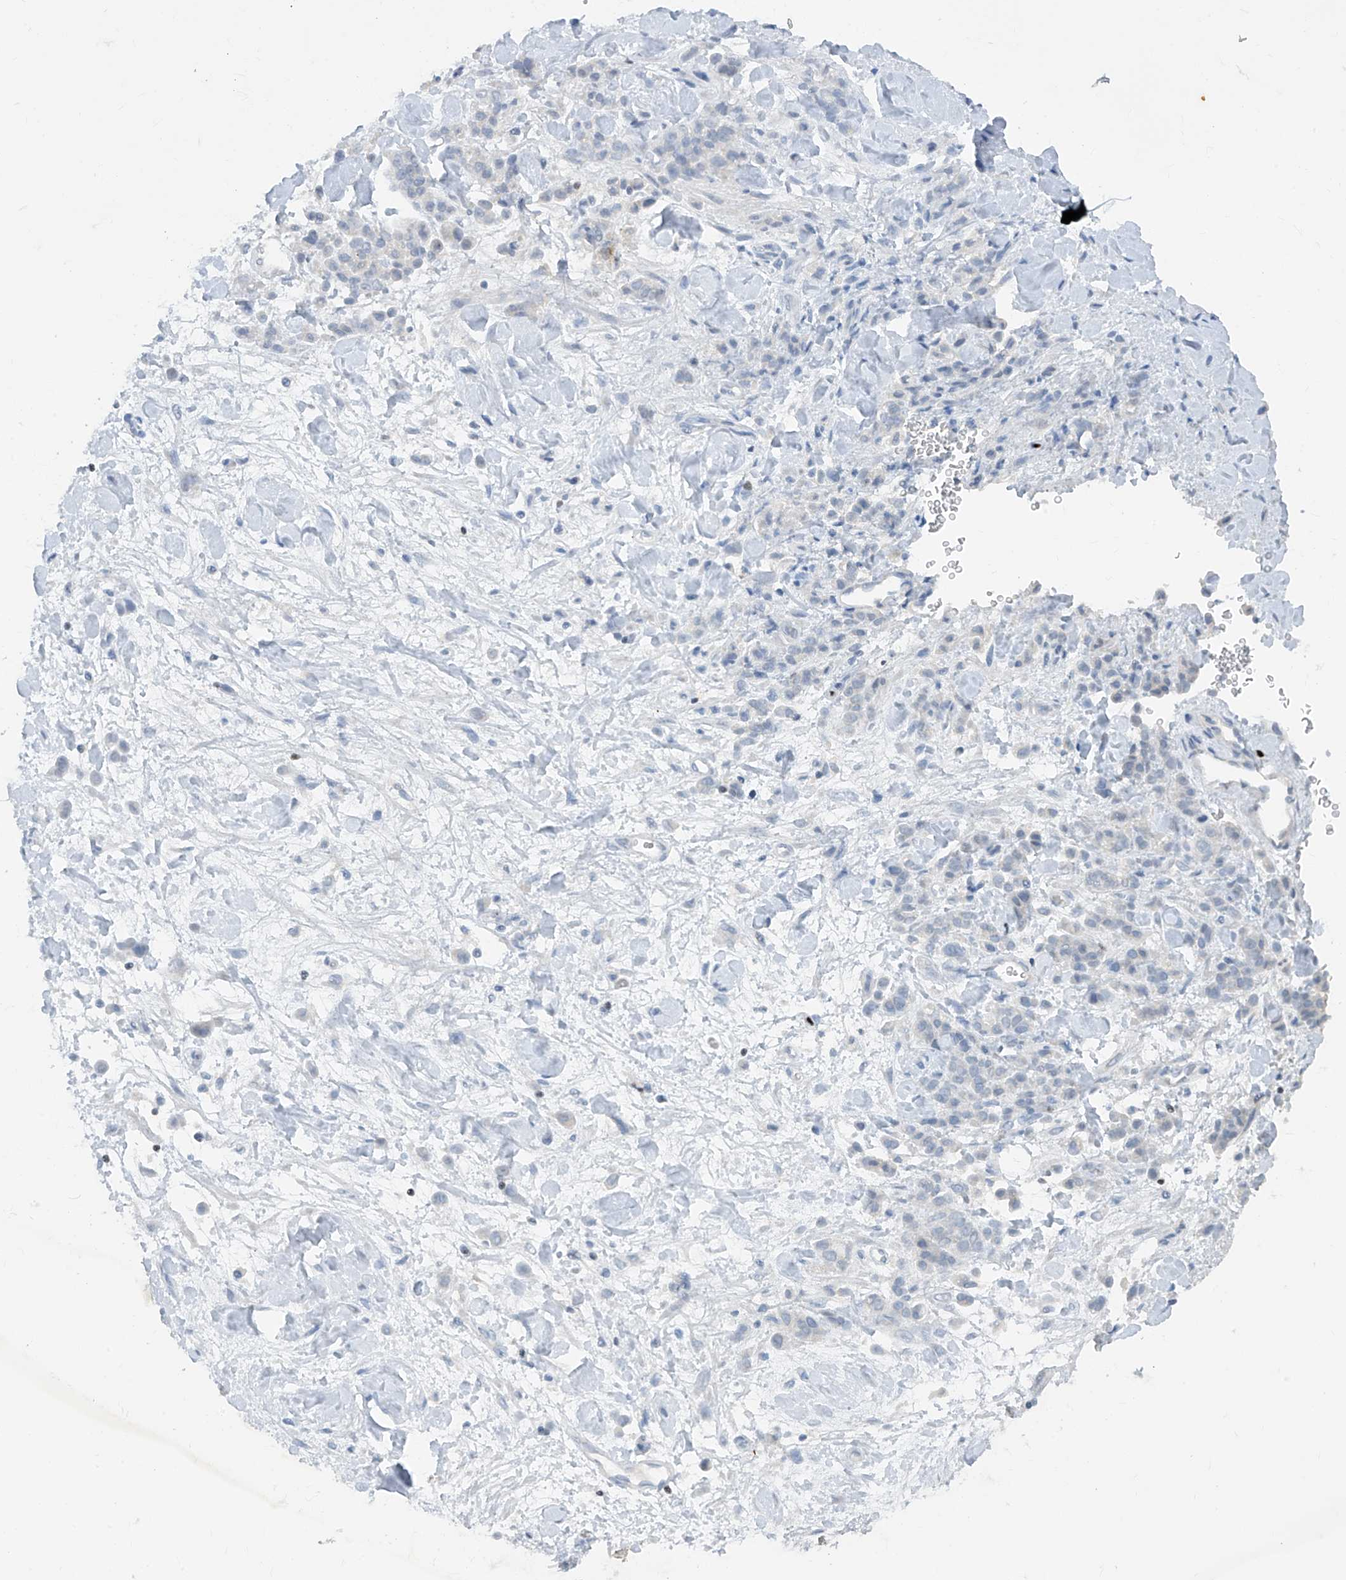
{"staining": {"intensity": "negative", "quantity": "none", "location": "none"}, "tissue": "stomach cancer", "cell_type": "Tumor cells", "image_type": "cancer", "snomed": [{"axis": "morphology", "description": "Normal tissue, NOS"}, {"axis": "morphology", "description": "Adenocarcinoma, NOS"}, {"axis": "topography", "description": "Stomach"}], "caption": "Stomach adenocarcinoma stained for a protein using IHC exhibits no staining tumor cells.", "gene": "TBX21", "patient": {"sex": "male", "age": 82}}